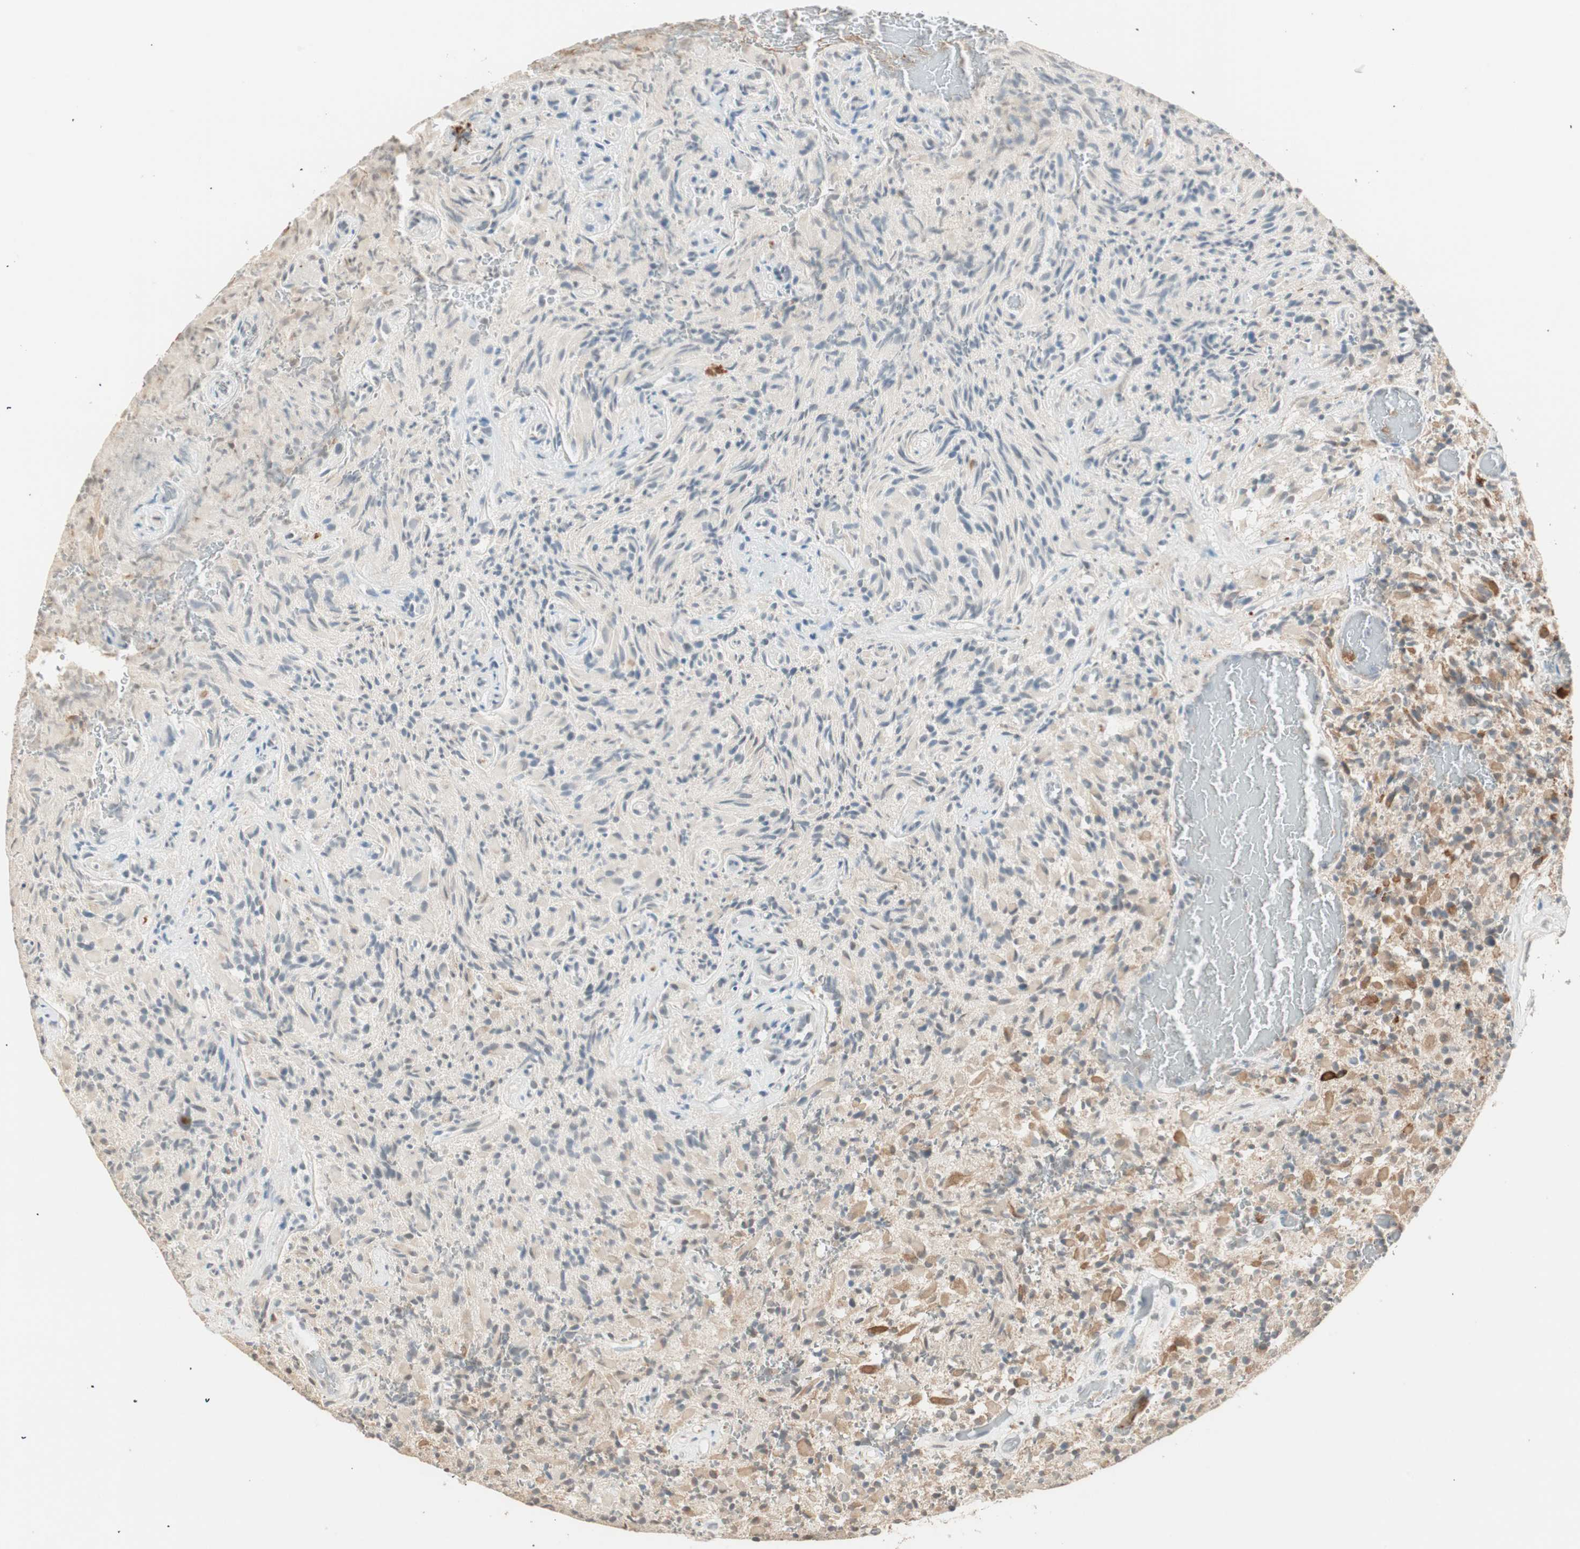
{"staining": {"intensity": "moderate", "quantity": "<25%", "location": "cytoplasmic/membranous"}, "tissue": "glioma", "cell_type": "Tumor cells", "image_type": "cancer", "snomed": [{"axis": "morphology", "description": "Glioma, malignant, High grade"}, {"axis": "topography", "description": "Brain"}], "caption": "Protein positivity by immunohistochemistry exhibits moderate cytoplasmic/membranous positivity in approximately <25% of tumor cells in high-grade glioma (malignant).", "gene": "TASOR", "patient": {"sex": "male", "age": 71}}